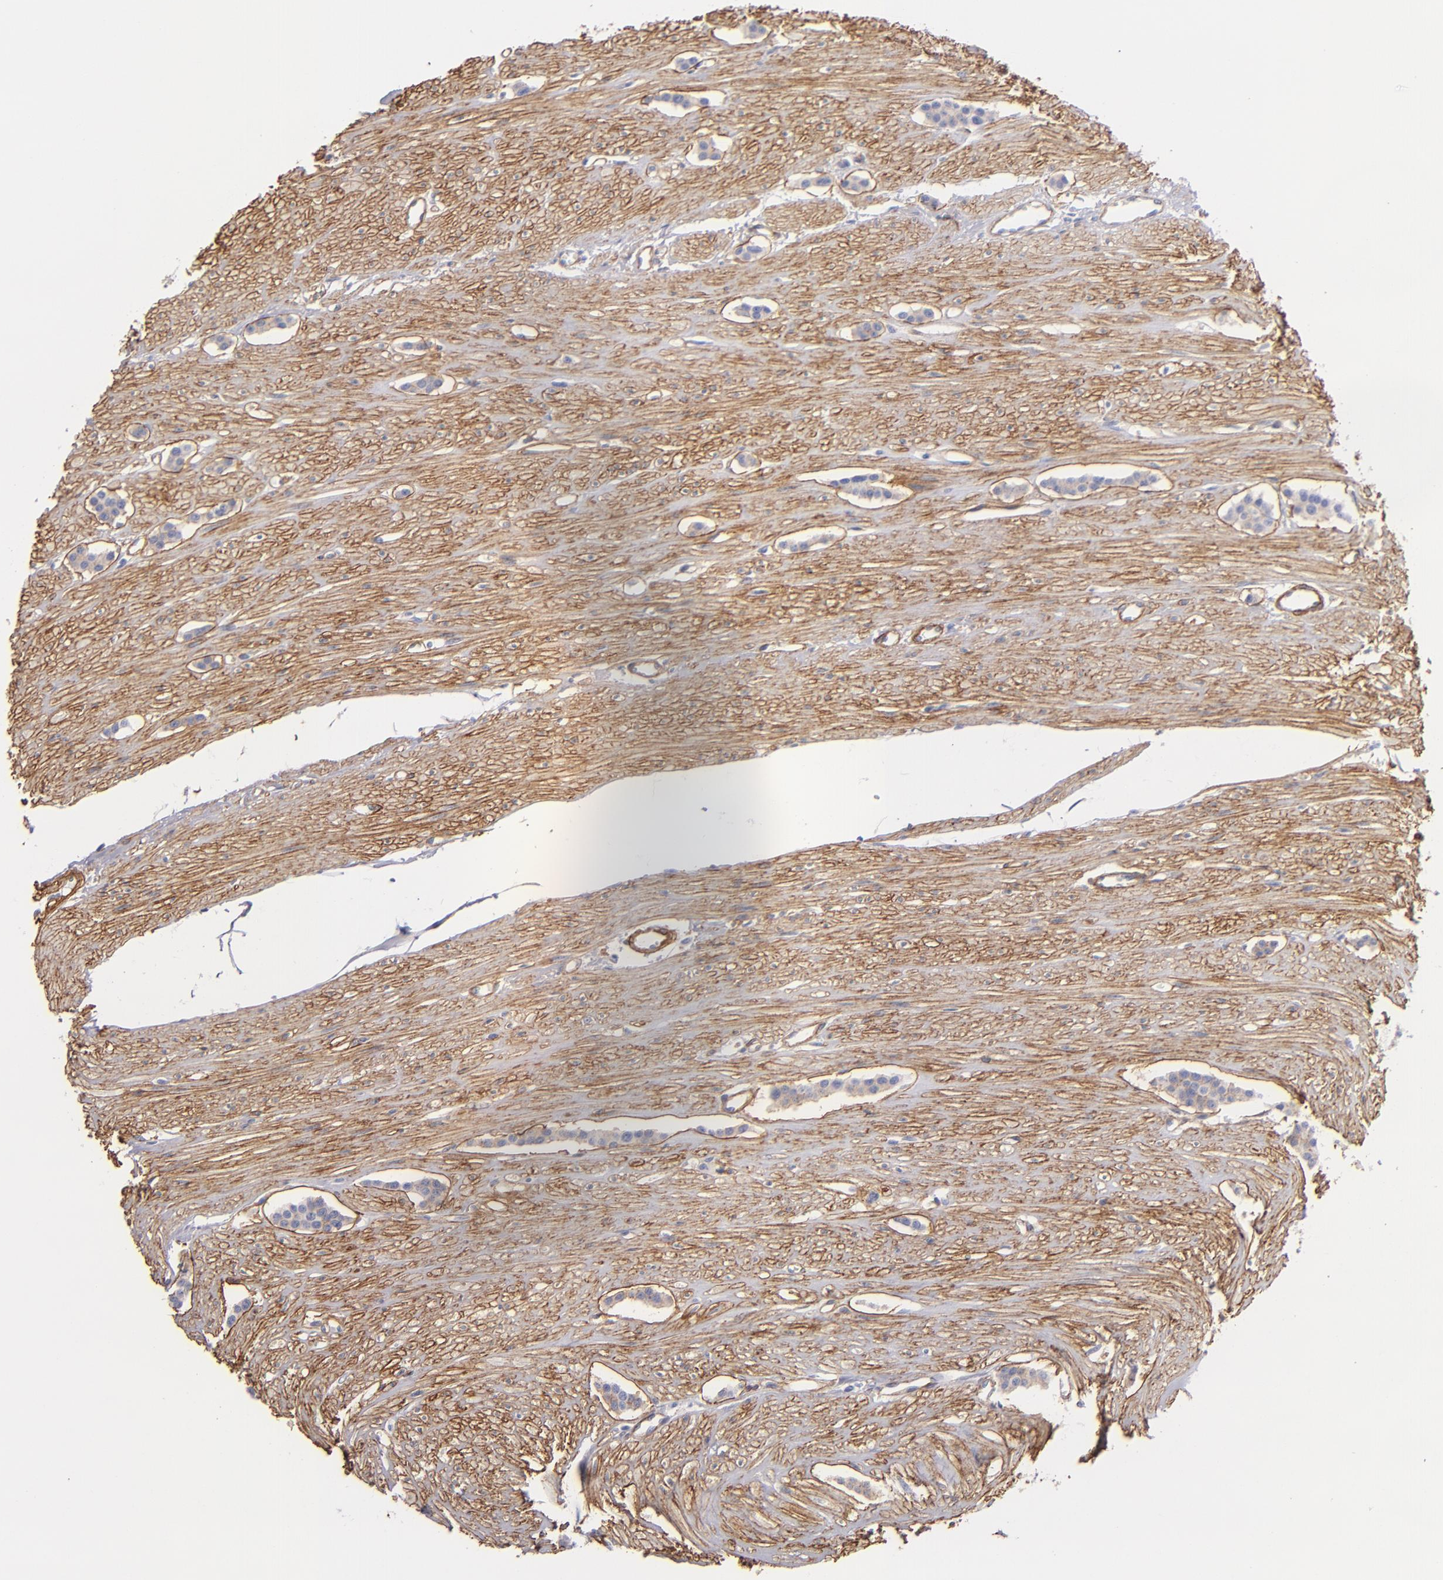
{"staining": {"intensity": "weak", "quantity": ">75%", "location": "cytoplasmic/membranous"}, "tissue": "carcinoid", "cell_type": "Tumor cells", "image_type": "cancer", "snomed": [{"axis": "morphology", "description": "Carcinoid, malignant, NOS"}, {"axis": "topography", "description": "Small intestine"}], "caption": "Immunohistochemistry staining of malignant carcinoid, which reveals low levels of weak cytoplasmic/membranous positivity in approximately >75% of tumor cells indicating weak cytoplasmic/membranous protein expression. The staining was performed using DAB (brown) for protein detection and nuclei were counterstained in hematoxylin (blue).", "gene": "LAMC1", "patient": {"sex": "male", "age": 60}}